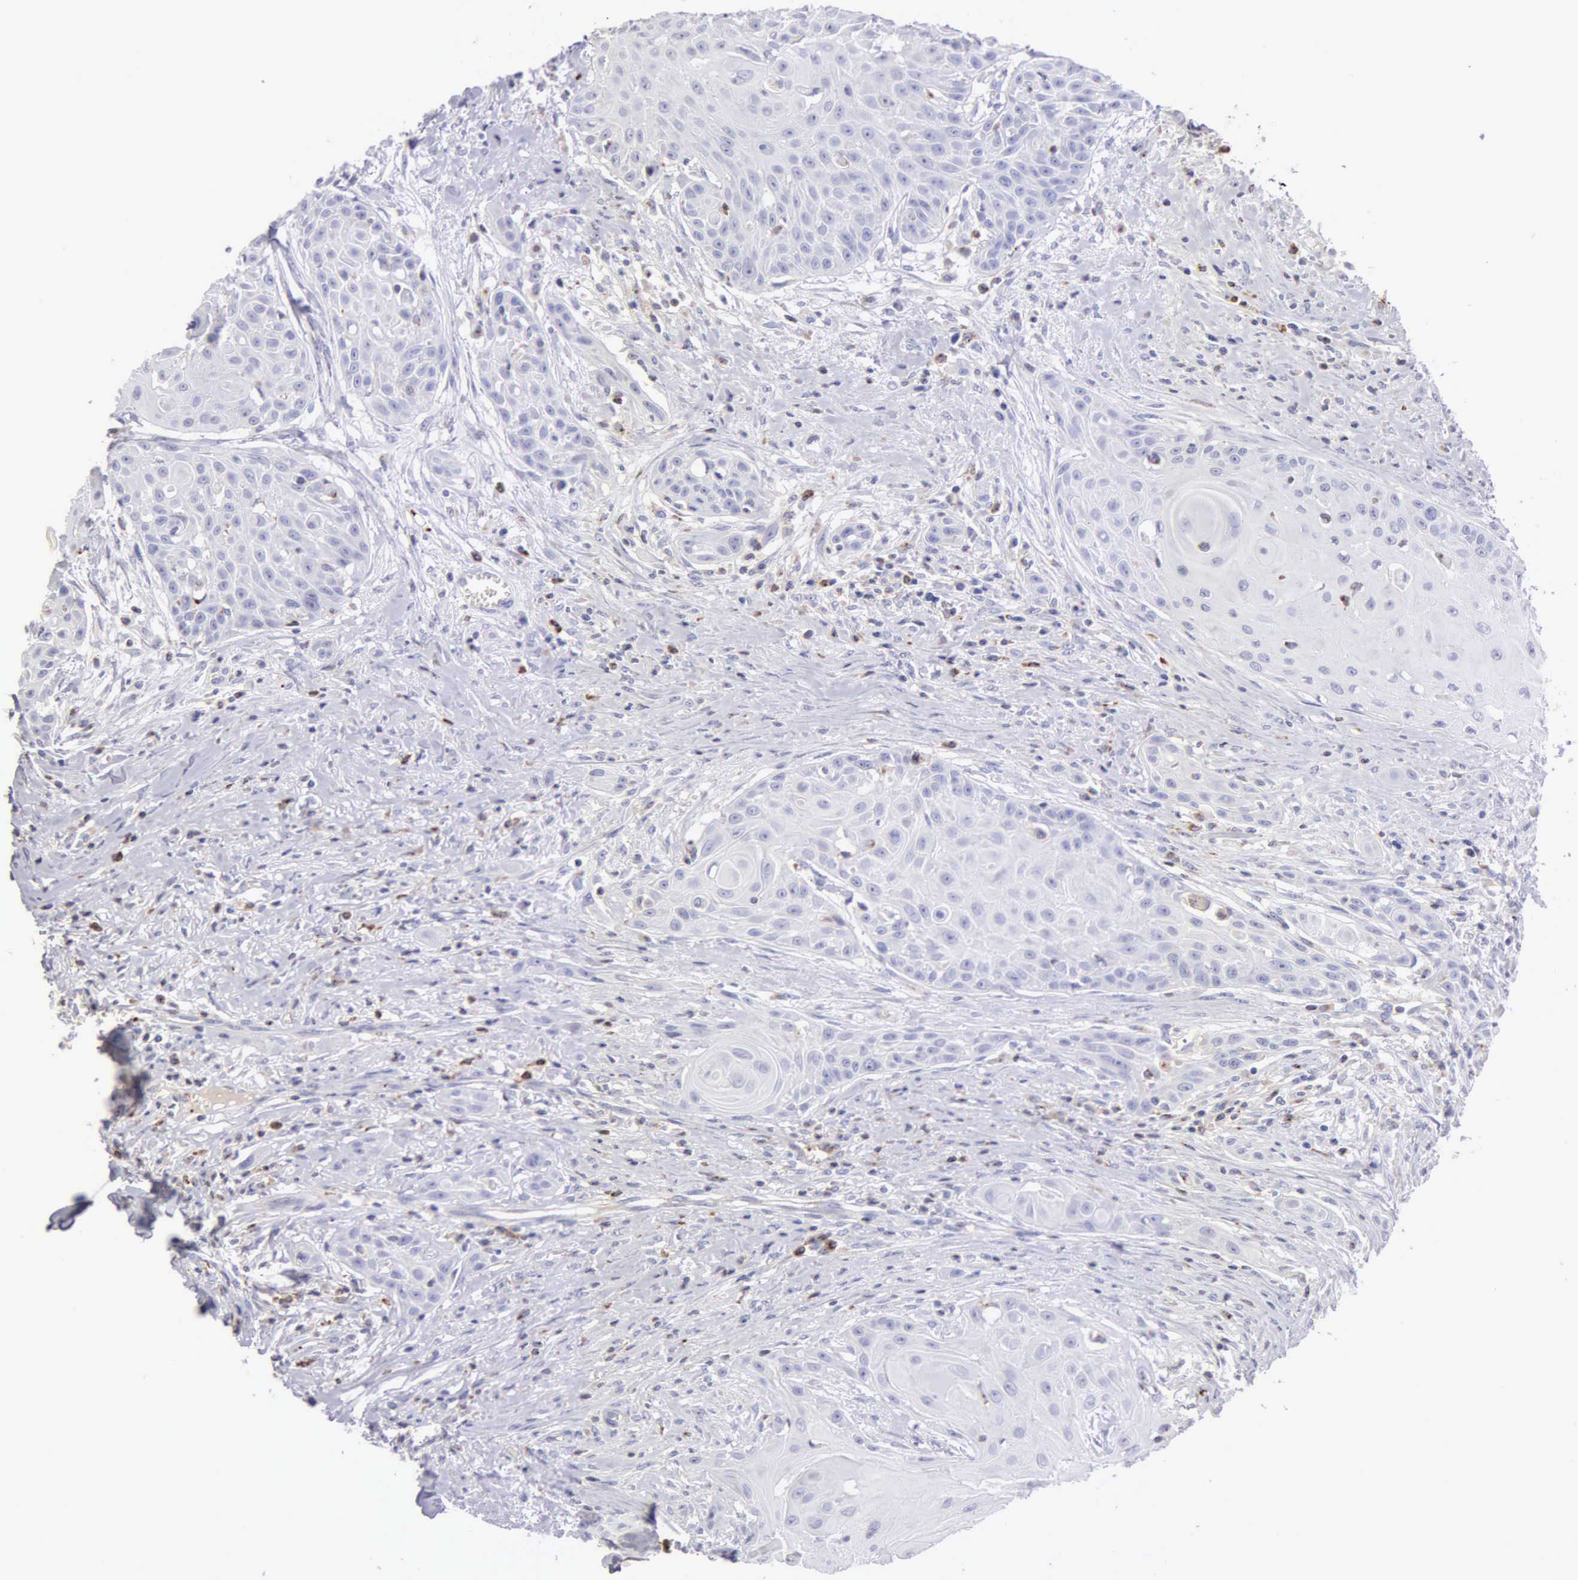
{"staining": {"intensity": "negative", "quantity": "none", "location": "none"}, "tissue": "head and neck cancer", "cell_type": "Tumor cells", "image_type": "cancer", "snomed": [{"axis": "morphology", "description": "Squamous cell carcinoma, NOS"}, {"axis": "morphology", "description": "Squamous cell carcinoma, metastatic, NOS"}, {"axis": "topography", "description": "Lymph node"}, {"axis": "topography", "description": "Salivary gland"}, {"axis": "topography", "description": "Head-Neck"}], "caption": "Head and neck cancer was stained to show a protein in brown. There is no significant positivity in tumor cells.", "gene": "SRGN", "patient": {"sex": "female", "age": 74}}